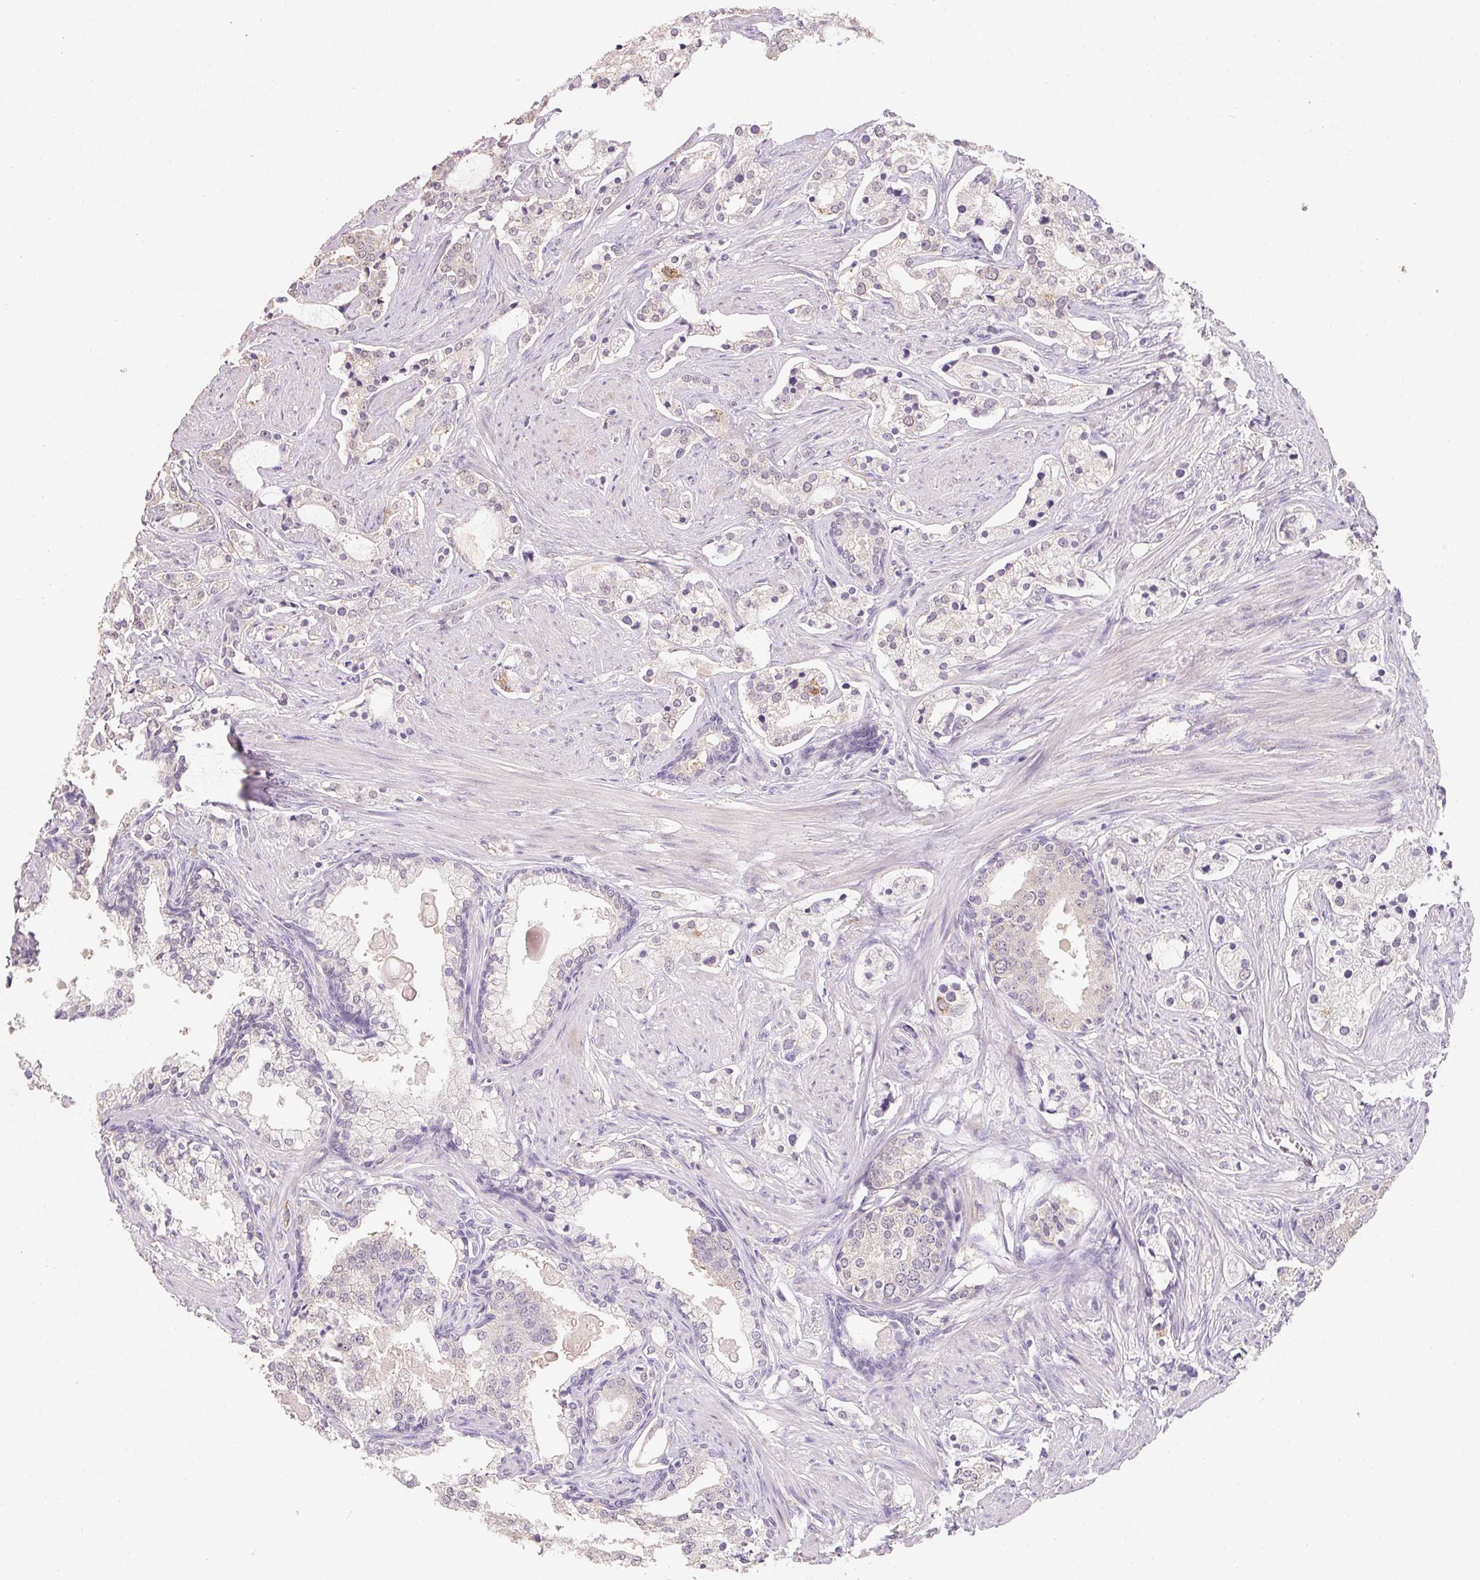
{"staining": {"intensity": "moderate", "quantity": "<25%", "location": "cytoplasmic/membranous"}, "tissue": "prostate cancer", "cell_type": "Tumor cells", "image_type": "cancer", "snomed": [{"axis": "morphology", "description": "Adenocarcinoma, Medium grade"}, {"axis": "topography", "description": "Prostate"}], "caption": "Protein analysis of prostate cancer tissue shows moderate cytoplasmic/membranous expression in about <25% of tumor cells.", "gene": "MAP7D2", "patient": {"sex": "male", "age": 57}}